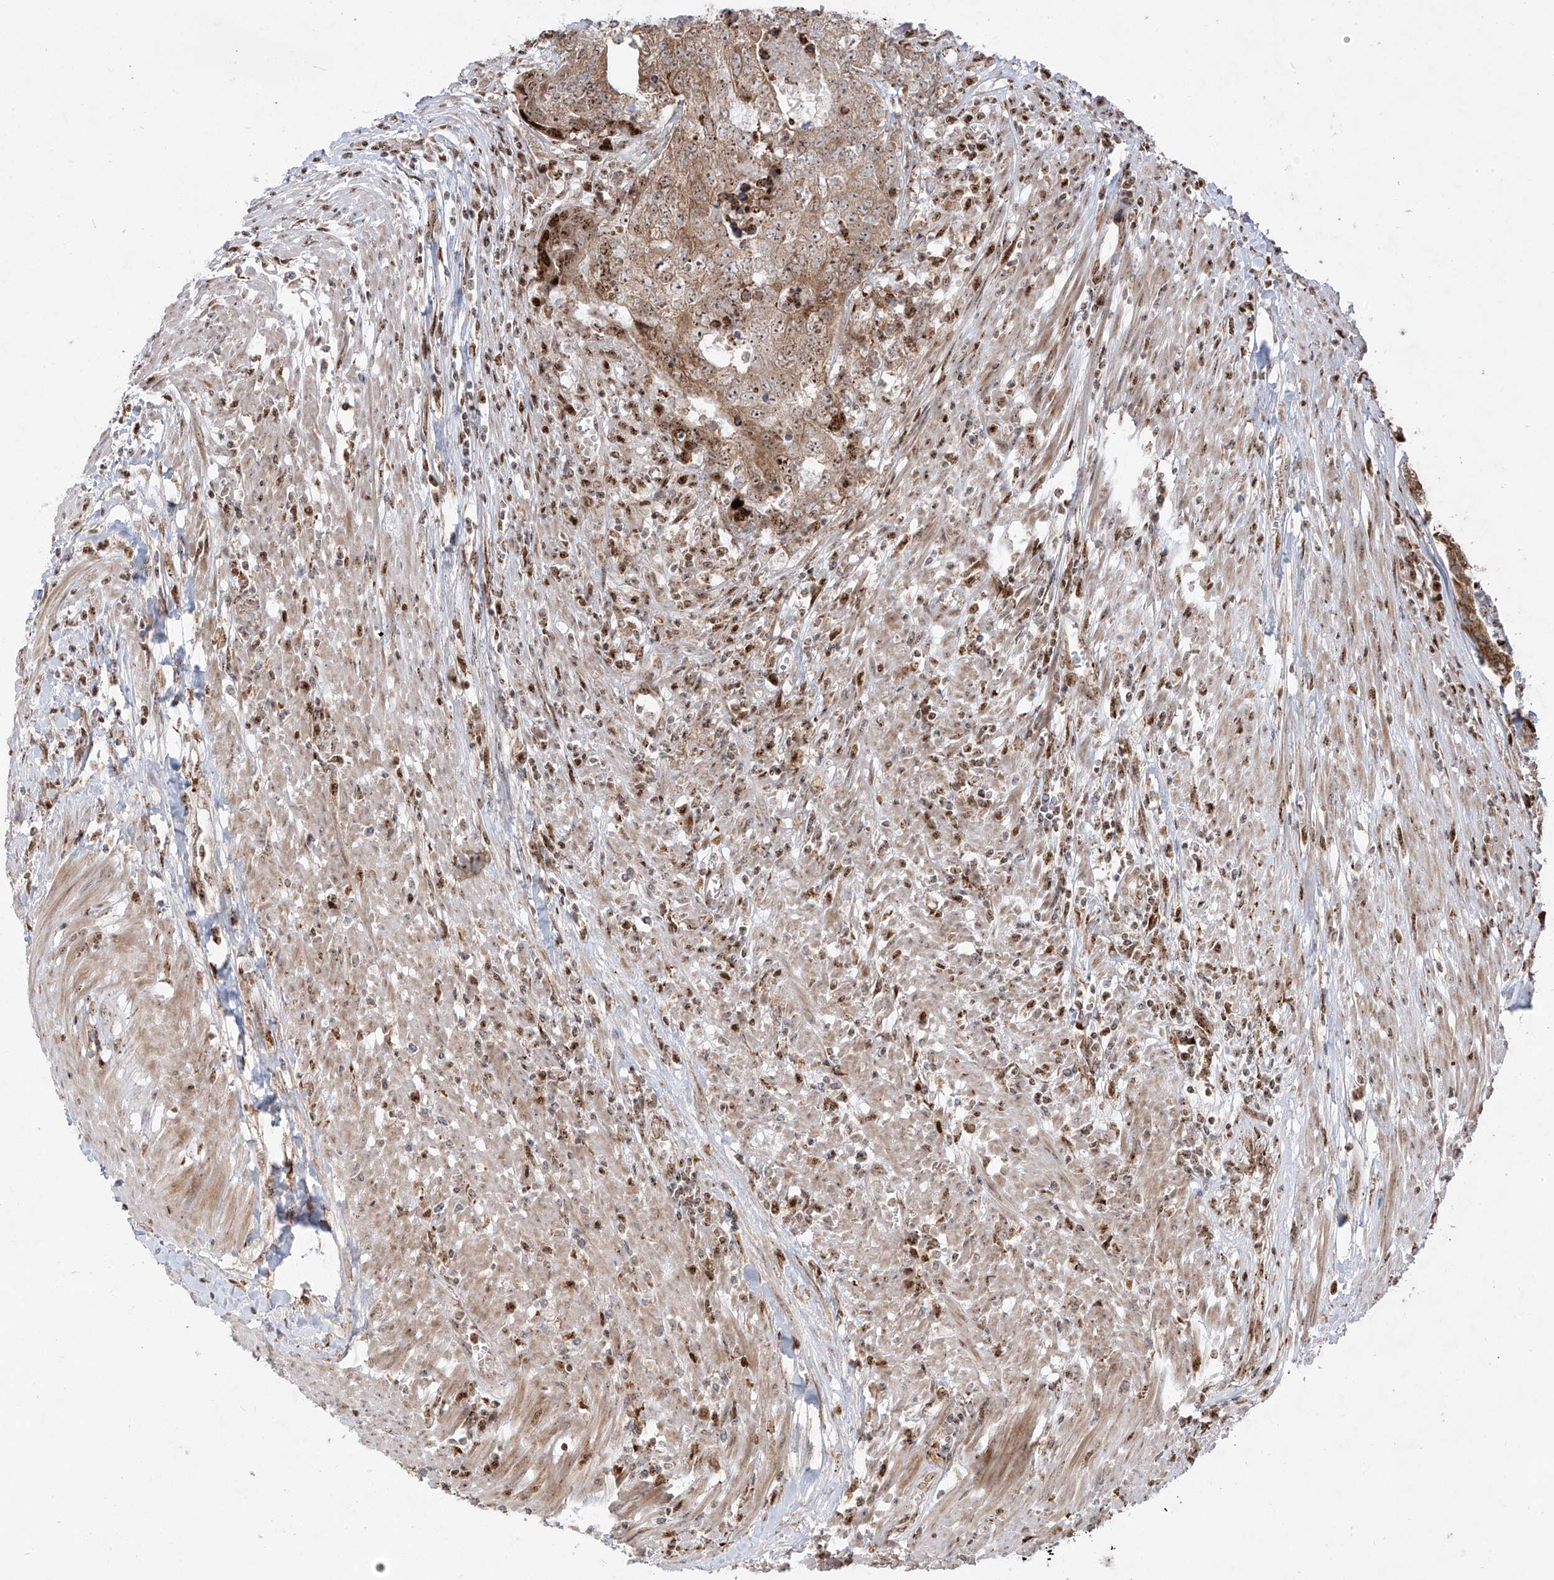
{"staining": {"intensity": "moderate", "quantity": "25%-75%", "location": "cytoplasmic/membranous"}, "tissue": "colorectal cancer", "cell_type": "Tumor cells", "image_type": "cancer", "snomed": [{"axis": "morphology", "description": "Adenocarcinoma, NOS"}, {"axis": "topography", "description": "Colon"}], "caption": "IHC micrograph of neoplastic tissue: colorectal cancer stained using IHC shows medium levels of moderate protein expression localized specifically in the cytoplasmic/membranous of tumor cells, appearing as a cytoplasmic/membranous brown color.", "gene": "ZBTB8A", "patient": {"sex": "female", "age": 67}}